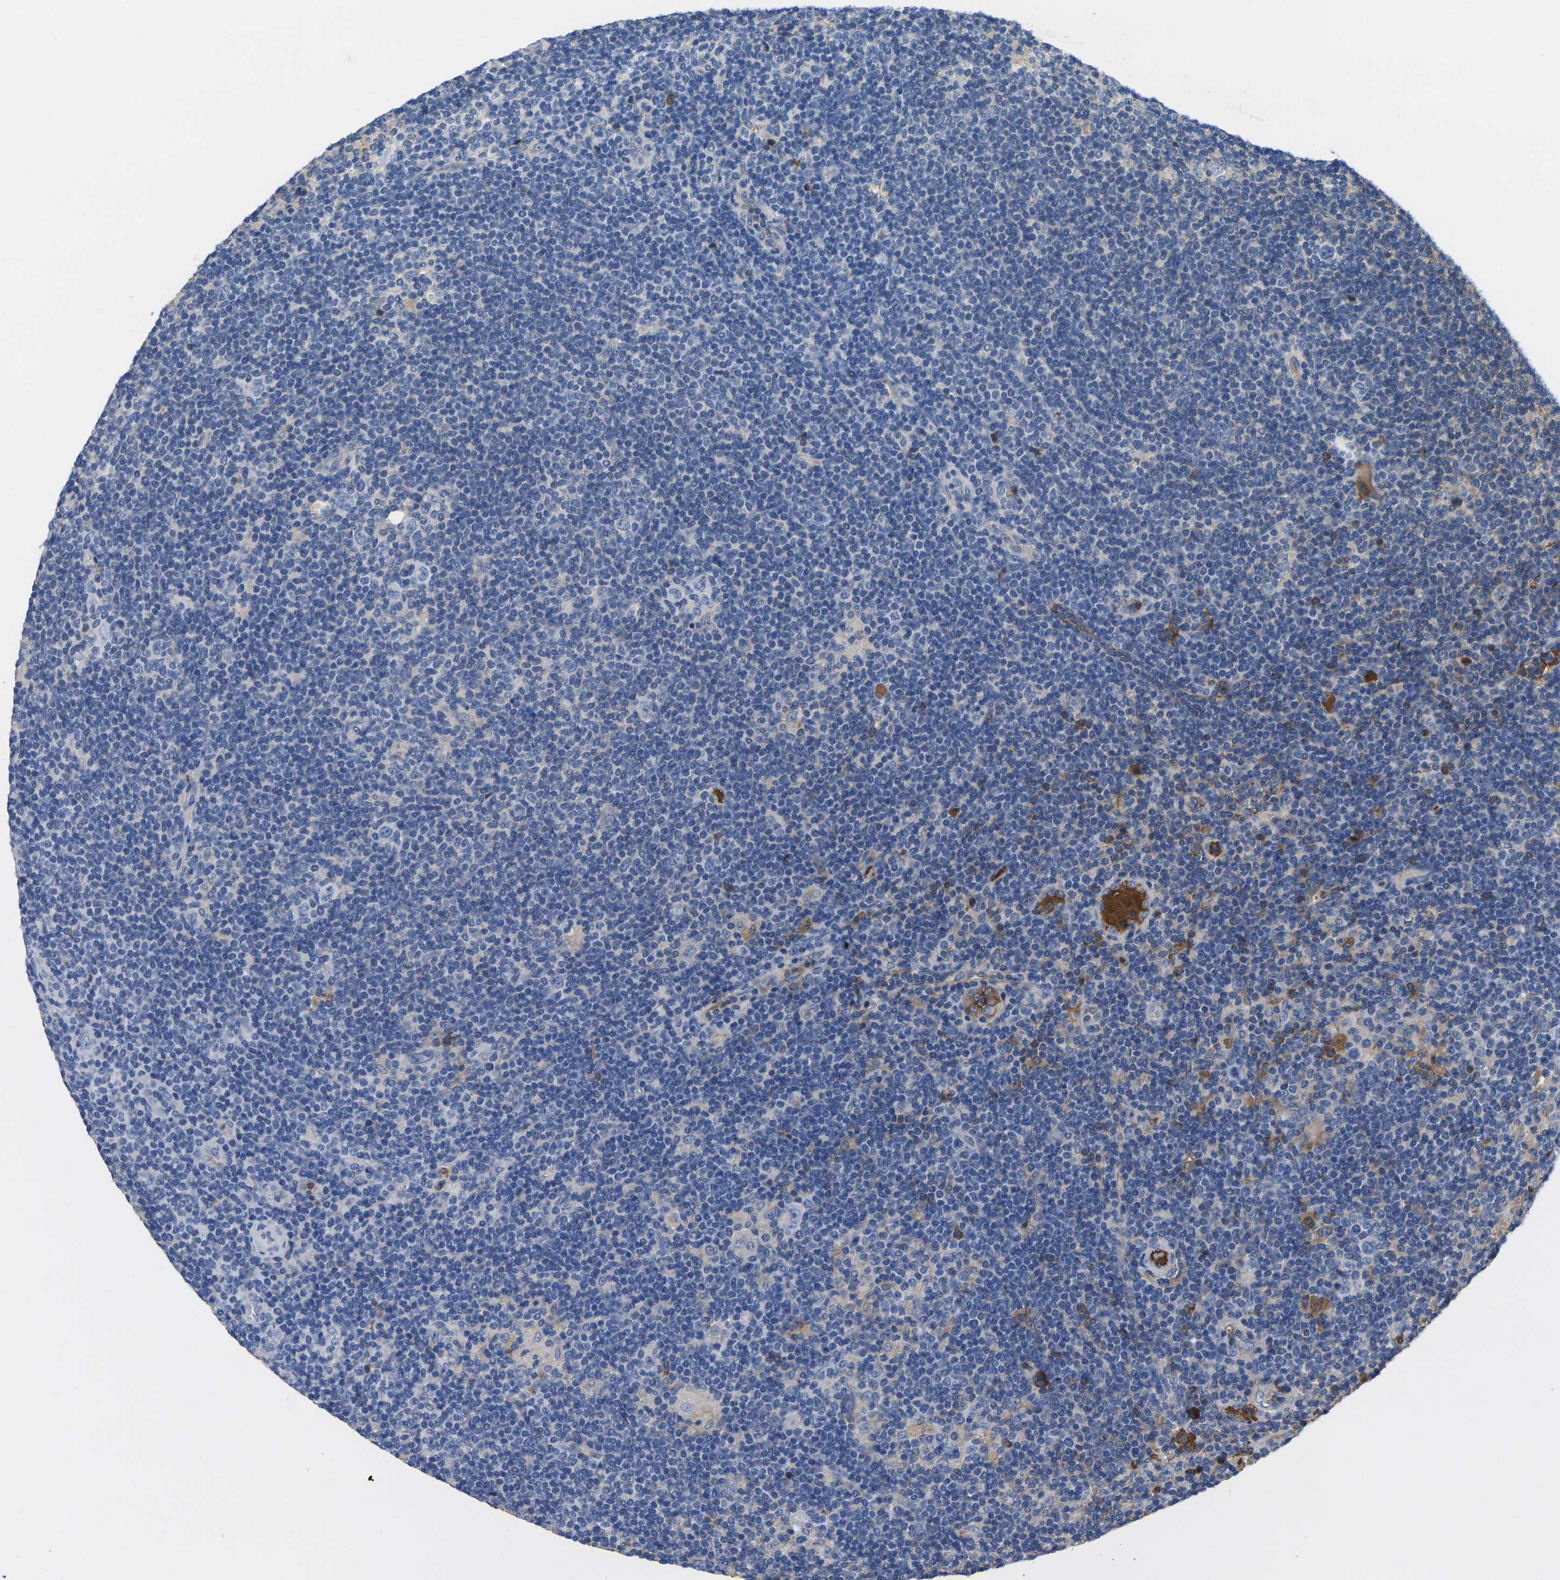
{"staining": {"intensity": "negative", "quantity": "none", "location": "none"}, "tissue": "lymphoma", "cell_type": "Tumor cells", "image_type": "cancer", "snomed": [{"axis": "morphology", "description": "Hodgkin's disease, NOS"}, {"axis": "topography", "description": "Lymph node"}], "caption": "A photomicrograph of human lymphoma is negative for staining in tumor cells.", "gene": "GREM2", "patient": {"sex": "female", "age": 57}}